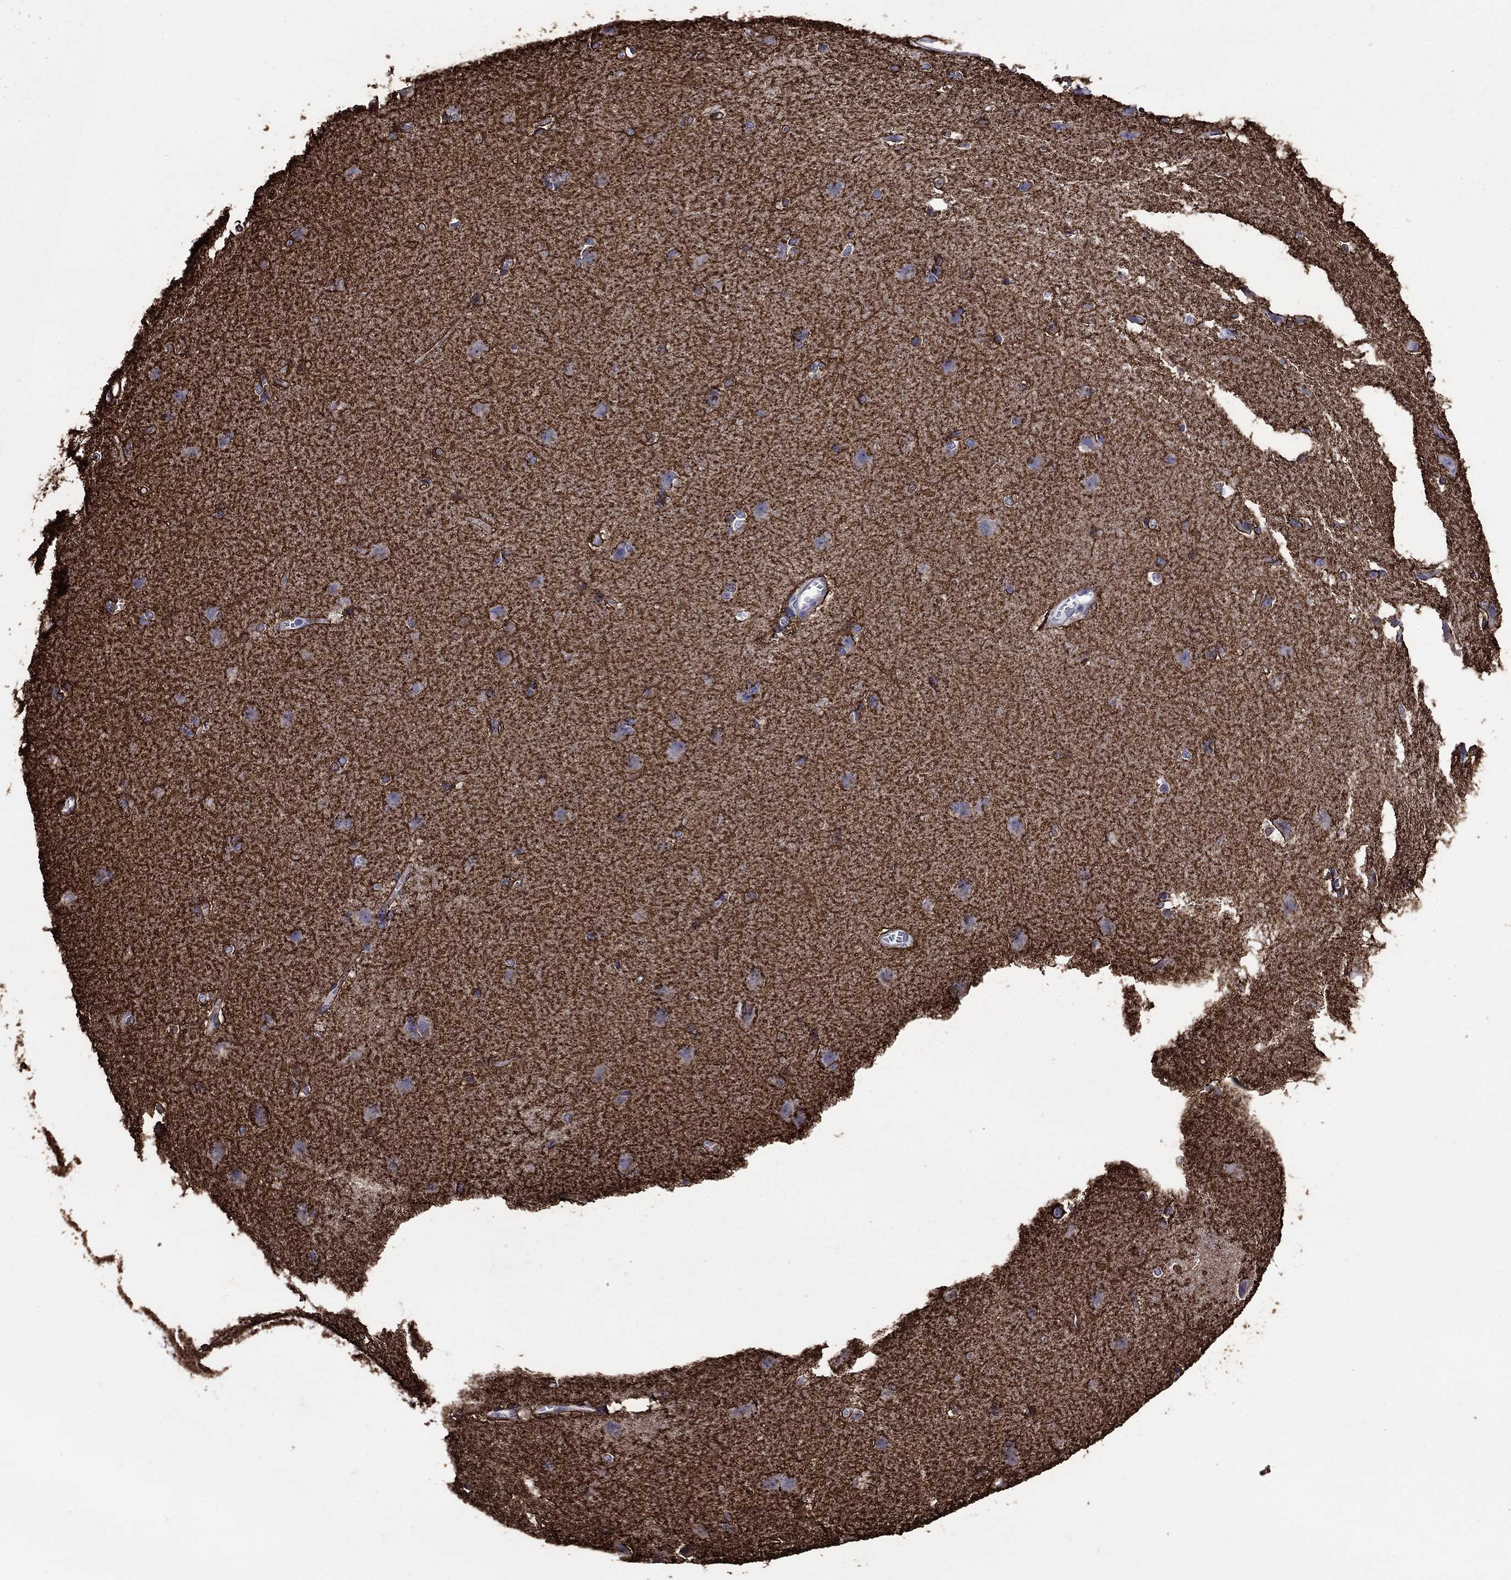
{"staining": {"intensity": "negative", "quantity": "none", "location": "none"}, "tissue": "cerebral cortex", "cell_type": "Endothelial cells", "image_type": "normal", "snomed": [{"axis": "morphology", "description": "Normal tissue, NOS"}, {"axis": "topography", "description": "Cerebral cortex"}], "caption": "IHC histopathology image of unremarkable cerebral cortex: human cerebral cortex stained with DAB displays no significant protein expression in endothelial cells.", "gene": "SLC1A2", "patient": {"sex": "male", "age": 37}}